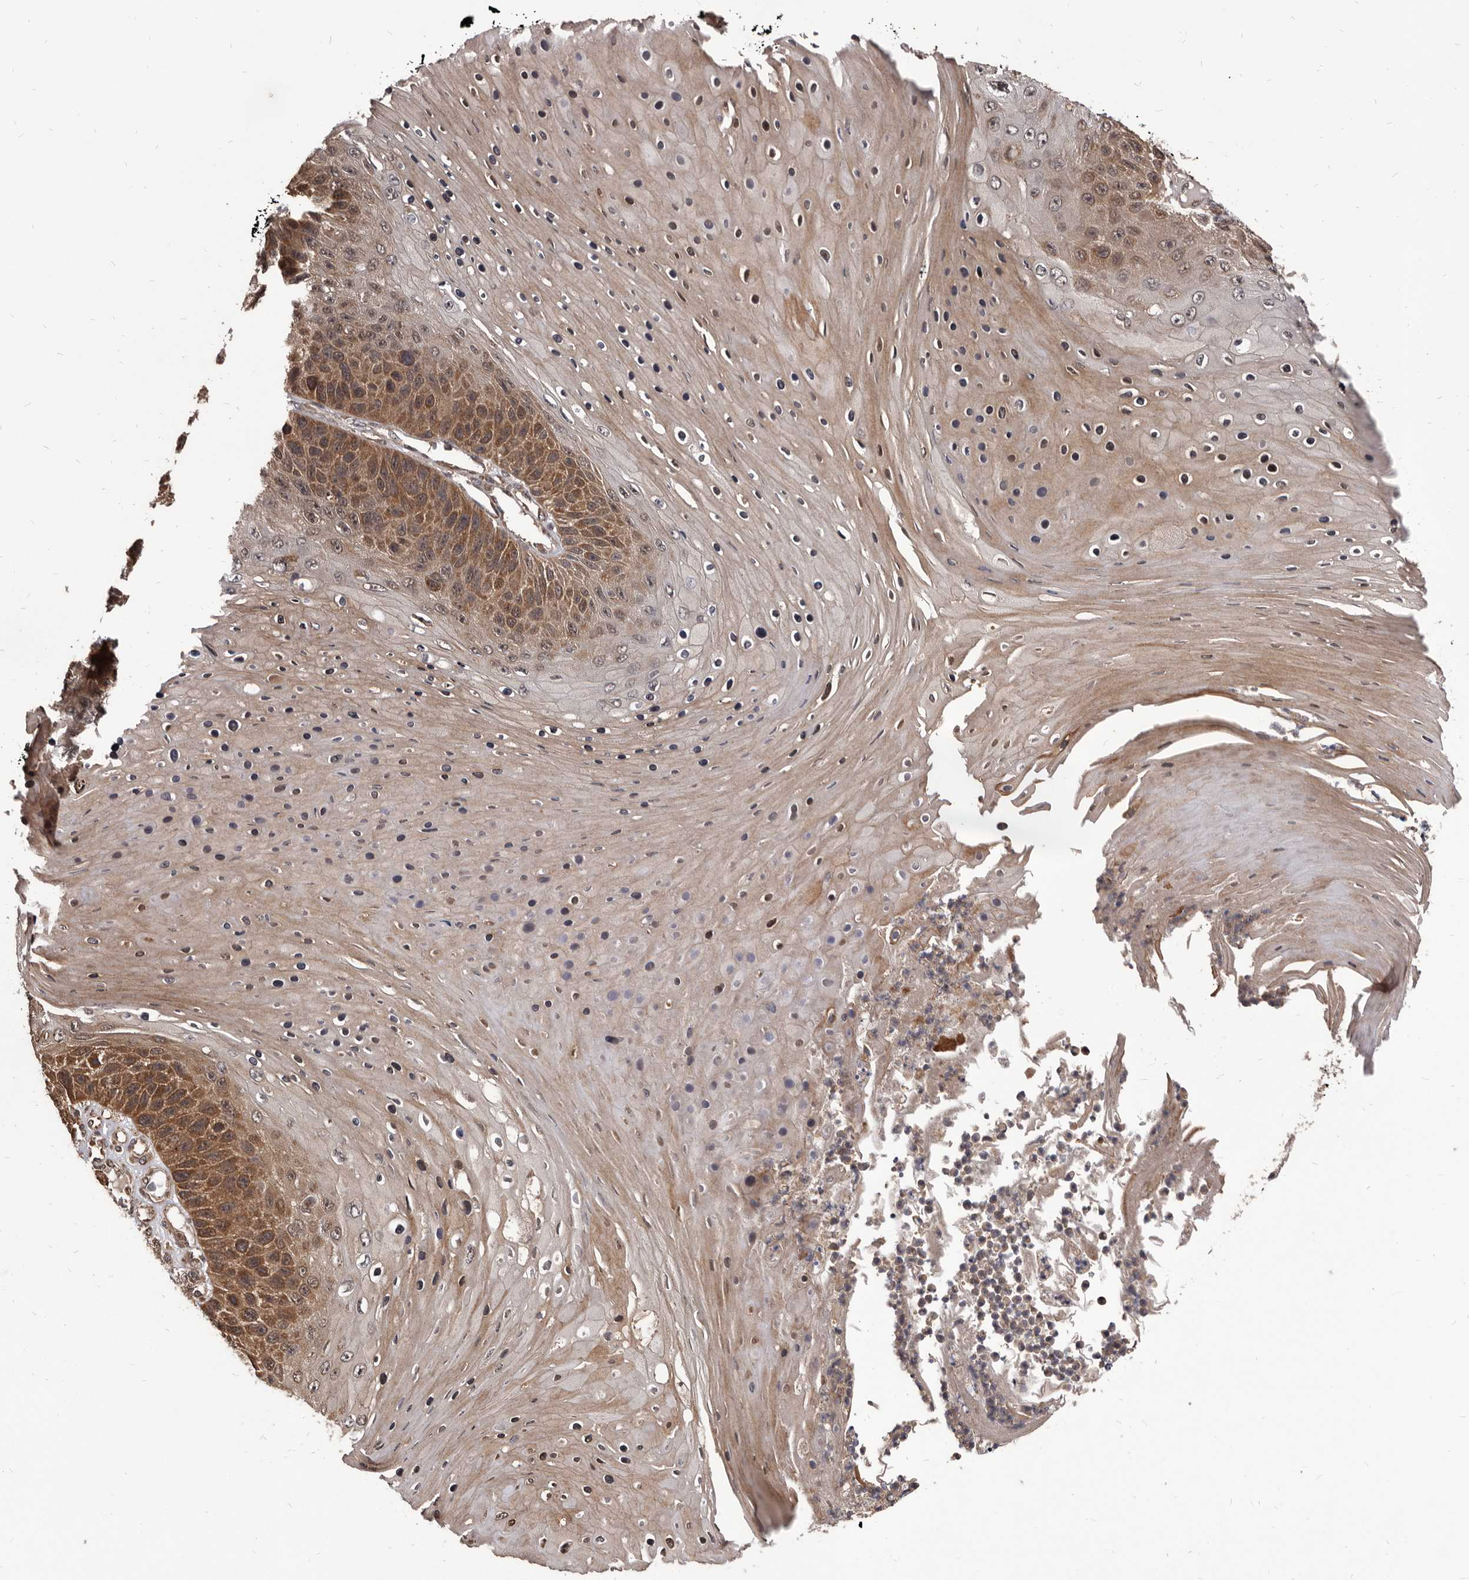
{"staining": {"intensity": "moderate", "quantity": ">75%", "location": "cytoplasmic/membranous"}, "tissue": "skin cancer", "cell_type": "Tumor cells", "image_type": "cancer", "snomed": [{"axis": "morphology", "description": "Squamous cell carcinoma, NOS"}, {"axis": "topography", "description": "Skin"}], "caption": "The image demonstrates immunohistochemical staining of skin squamous cell carcinoma. There is moderate cytoplasmic/membranous expression is seen in about >75% of tumor cells.", "gene": "MAP3K14", "patient": {"sex": "female", "age": 88}}